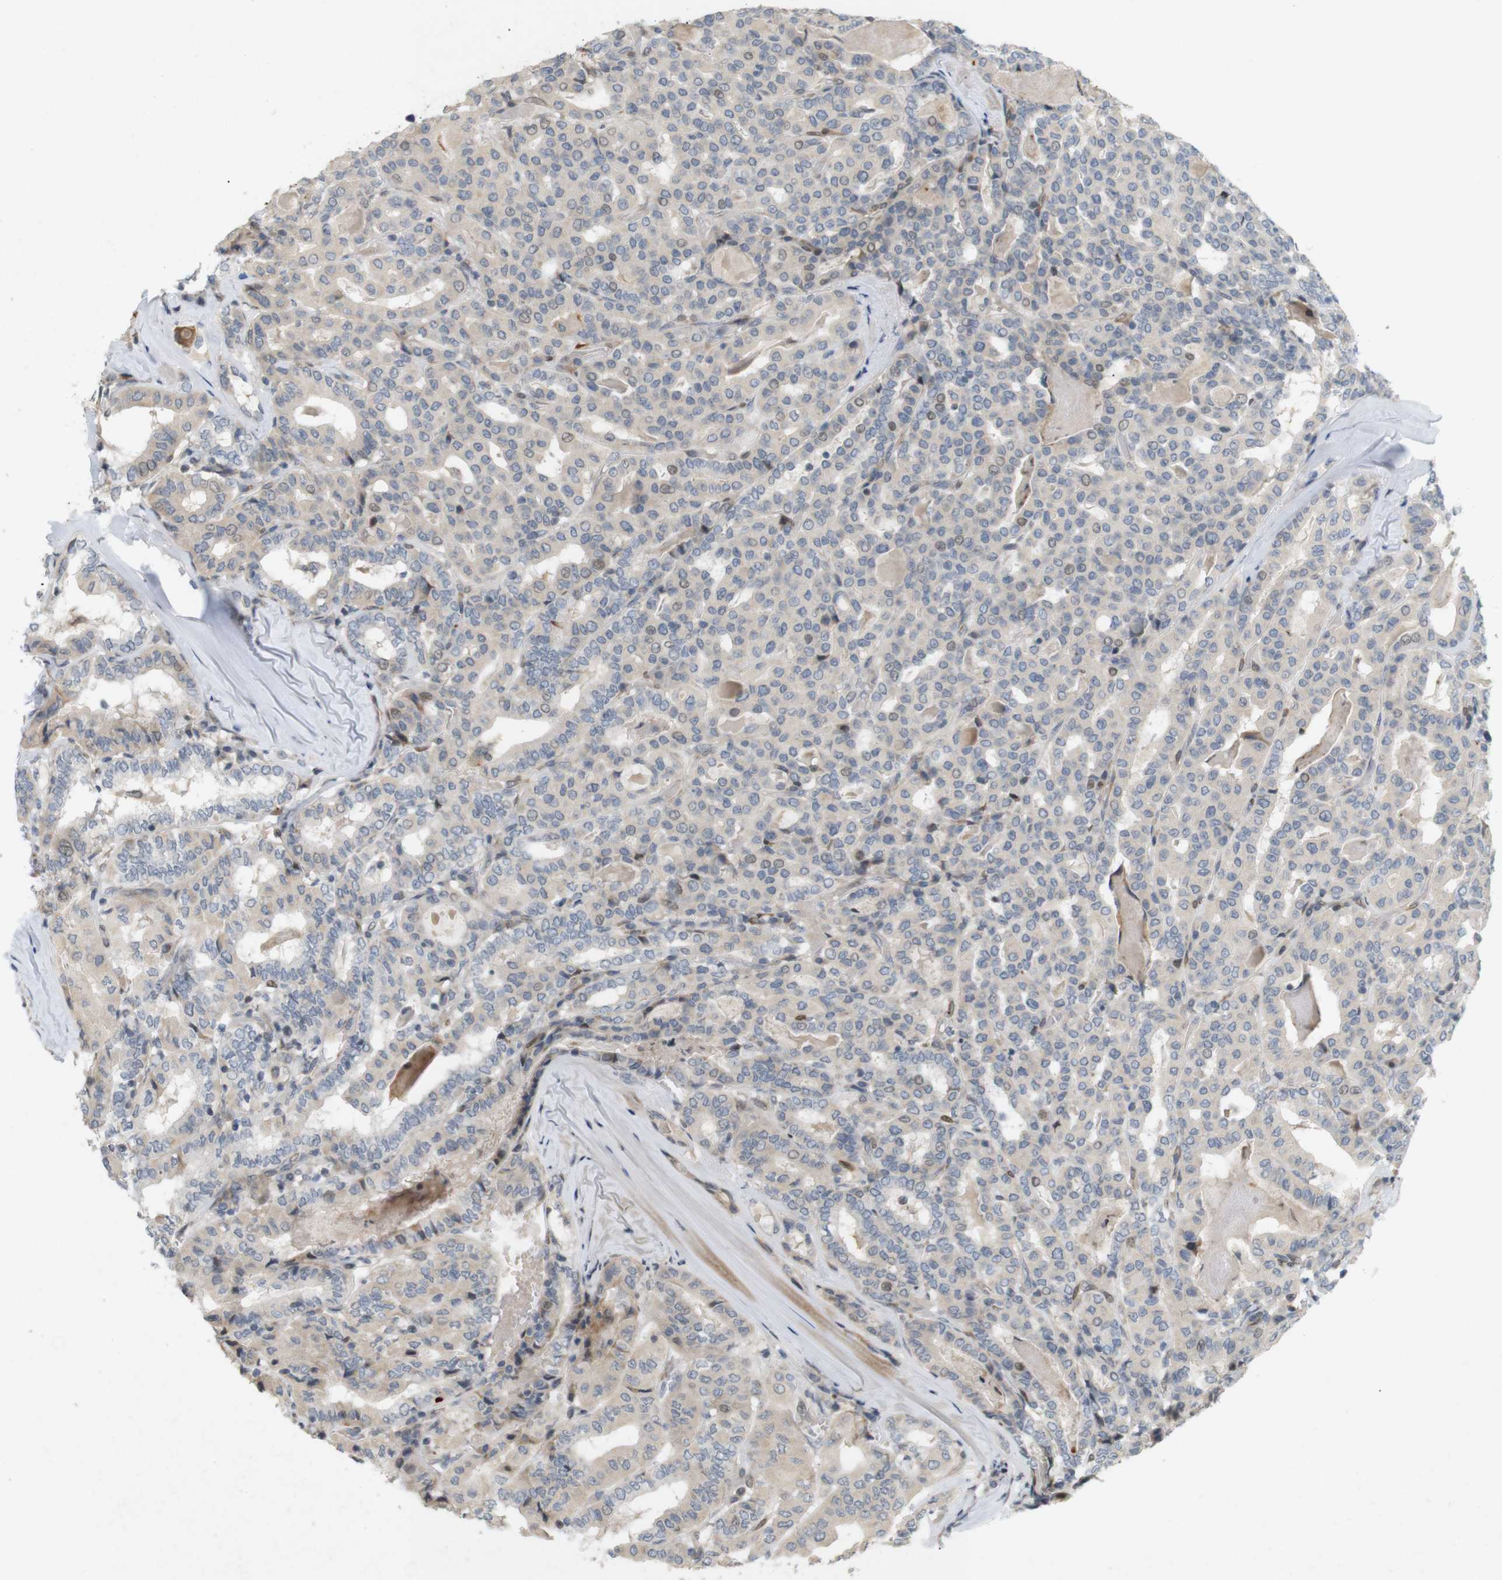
{"staining": {"intensity": "weak", "quantity": "25%-75%", "location": "cytoplasmic/membranous"}, "tissue": "thyroid cancer", "cell_type": "Tumor cells", "image_type": "cancer", "snomed": [{"axis": "morphology", "description": "Papillary adenocarcinoma, NOS"}, {"axis": "topography", "description": "Thyroid gland"}], "caption": "Thyroid cancer was stained to show a protein in brown. There is low levels of weak cytoplasmic/membranous staining in approximately 25%-75% of tumor cells.", "gene": "PPP1R14A", "patient": {"sex": "female", "age": 42}}